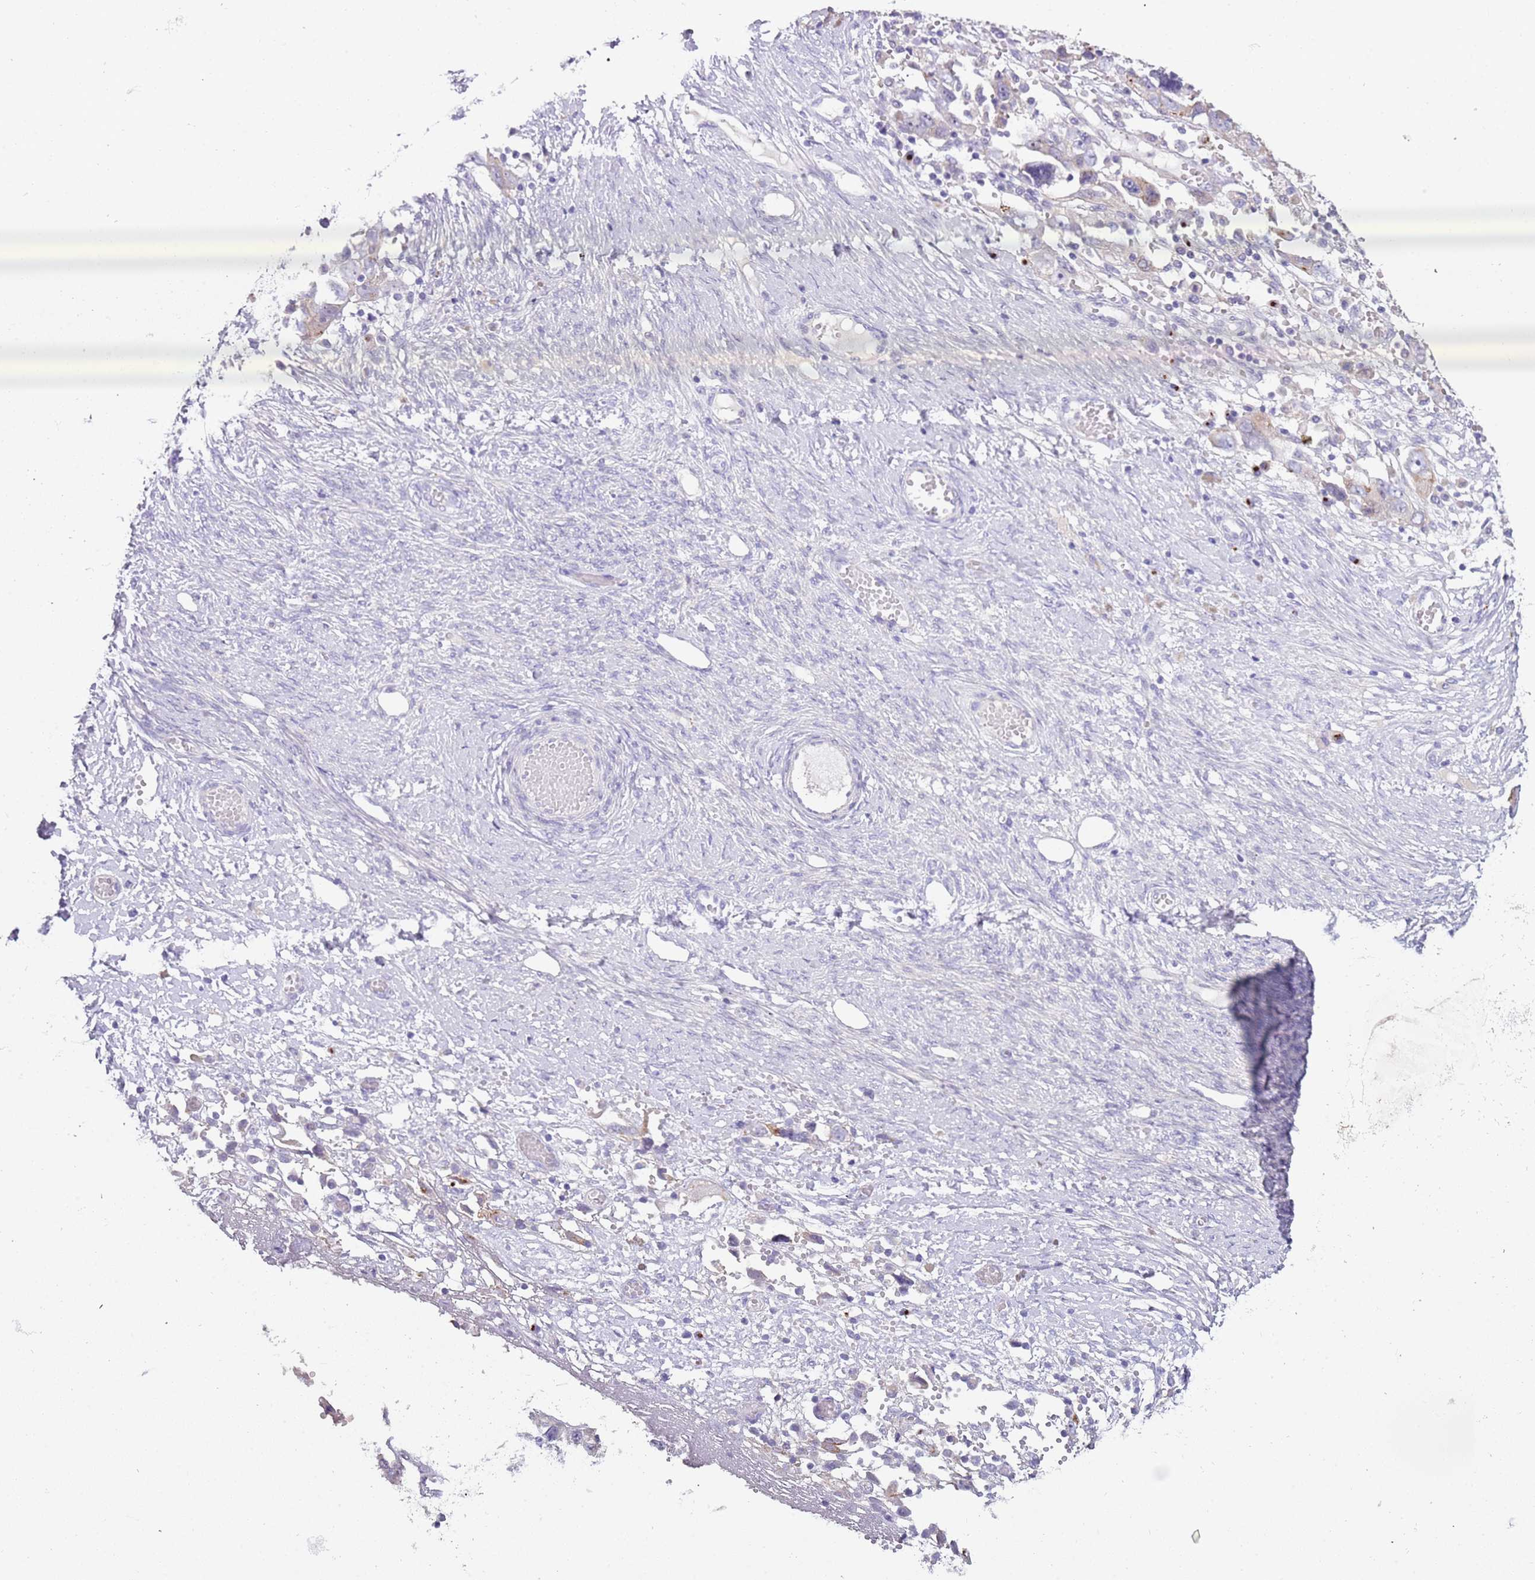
{"staining": {"intensity": "negative", "quantity": "none", "location": "none"}, "tissue": "ovarian cancer", "cell_type": "Tumor cells", "image_type": "cancer", "snomed": [{"axis": "morphology", "description": "Carcinoma, NOS"}, {"axis": "morphology", "description": "Cystadenocarcinoma, serous, NOS"}, {"axis": "topography", "description": "Ovary"}], "caption": "There is no significant positivity in tumor cells of carcinoma (ovarian).", "gene": "C2CD3", "patient": {"sex": "female", "age": 69}}